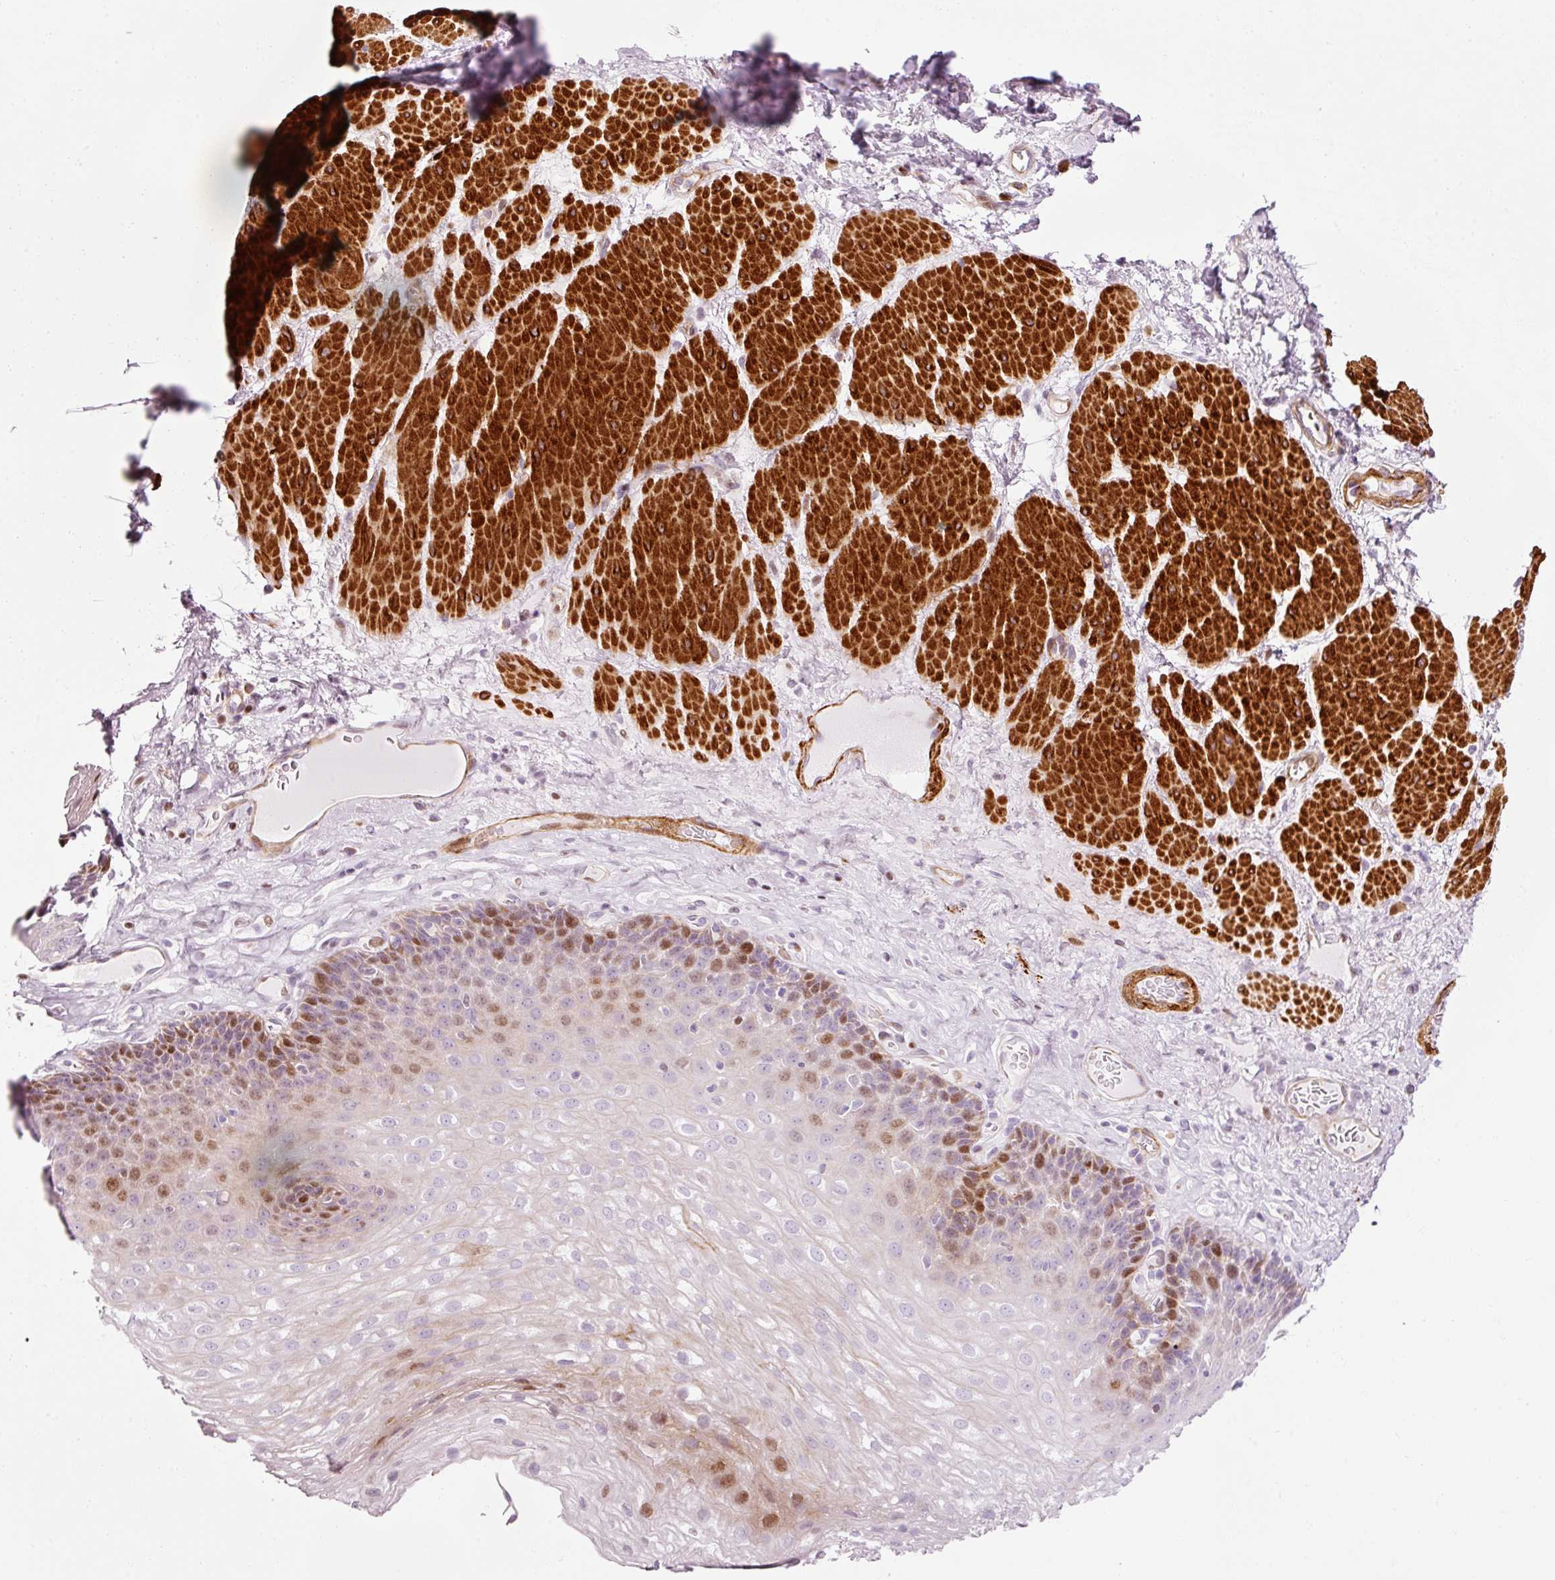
{"staining": {"intensity": "moderate", "quantity": "25%-75%", "location": "nuclear"}, "tissue": "esophagus", "cell_type": "Squamous epithelial cells", "image_type": "normal", "snomed": [{"axis": "morphology", "description": "Normal tissue, NOS"}, {"axis": "topography", "description": "Esophagus"}], "caption": "This histopathology image demonstrates immunohistochemistry (IHC) staining of unremarkable esophagus, with medium moderate nuclear positivity in about 25%-75% of squamous epithelial cells.", "gene": "ANKRD20A1", "patient": {"sex": "female", "age": 66}}